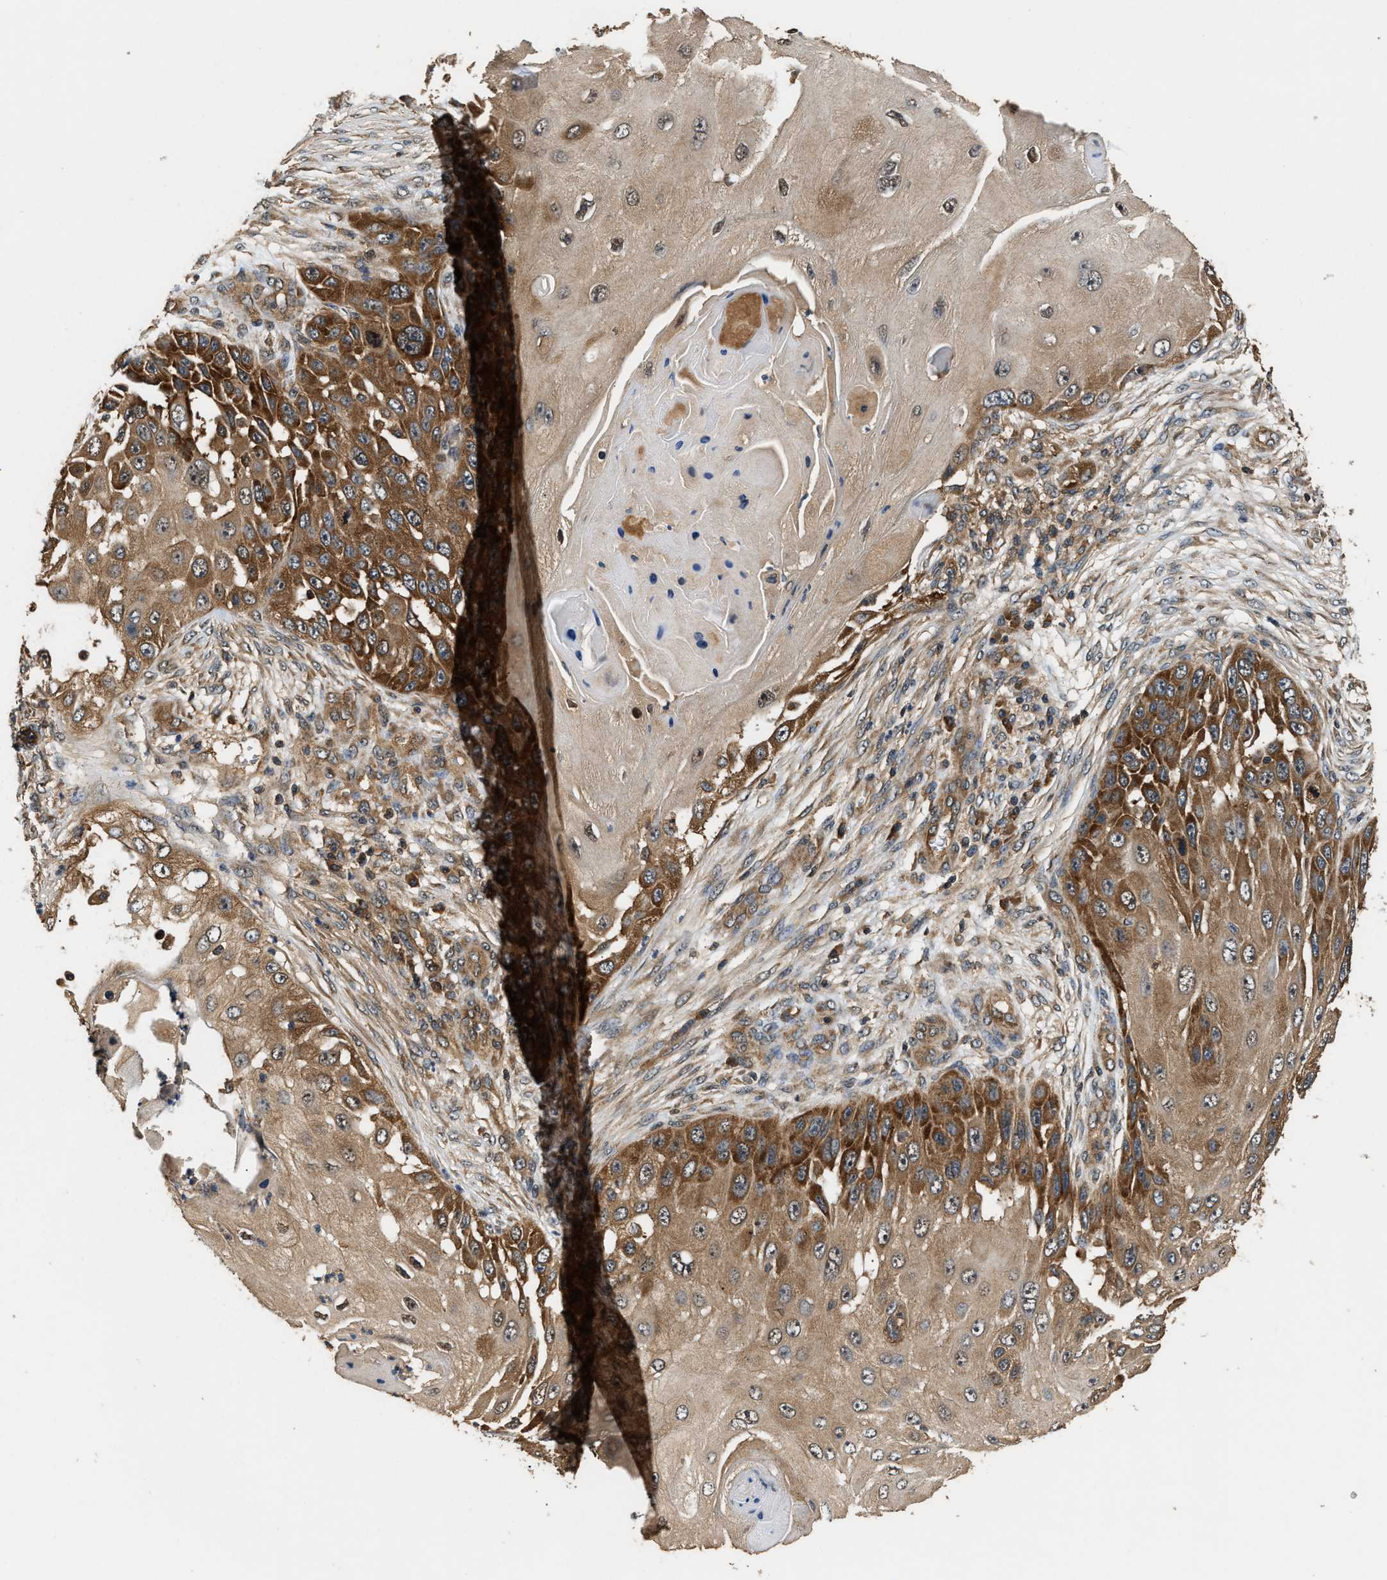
{"staining": {"intensity": "strong", "quantity": ">75%", "location": "cytoplasmic/membranous"}, "tissue": "skin cancer", "cell_type": "Tumor cells", "image_type": "cancer", "snomed": [{"axis": "morphology", "description": "Squamous cell carcinoma, NOS"}, {"axis": "topography", "description": "Skin"}], "caption": "Protein expression by immunohistochemistry (IHC) reveals strong cytoplasmic/membranous expression in approximately >75% of tumor cells in skin cancer.", "gene": "DNAJC2", "patient": {"sex": "female", "age": 44}}